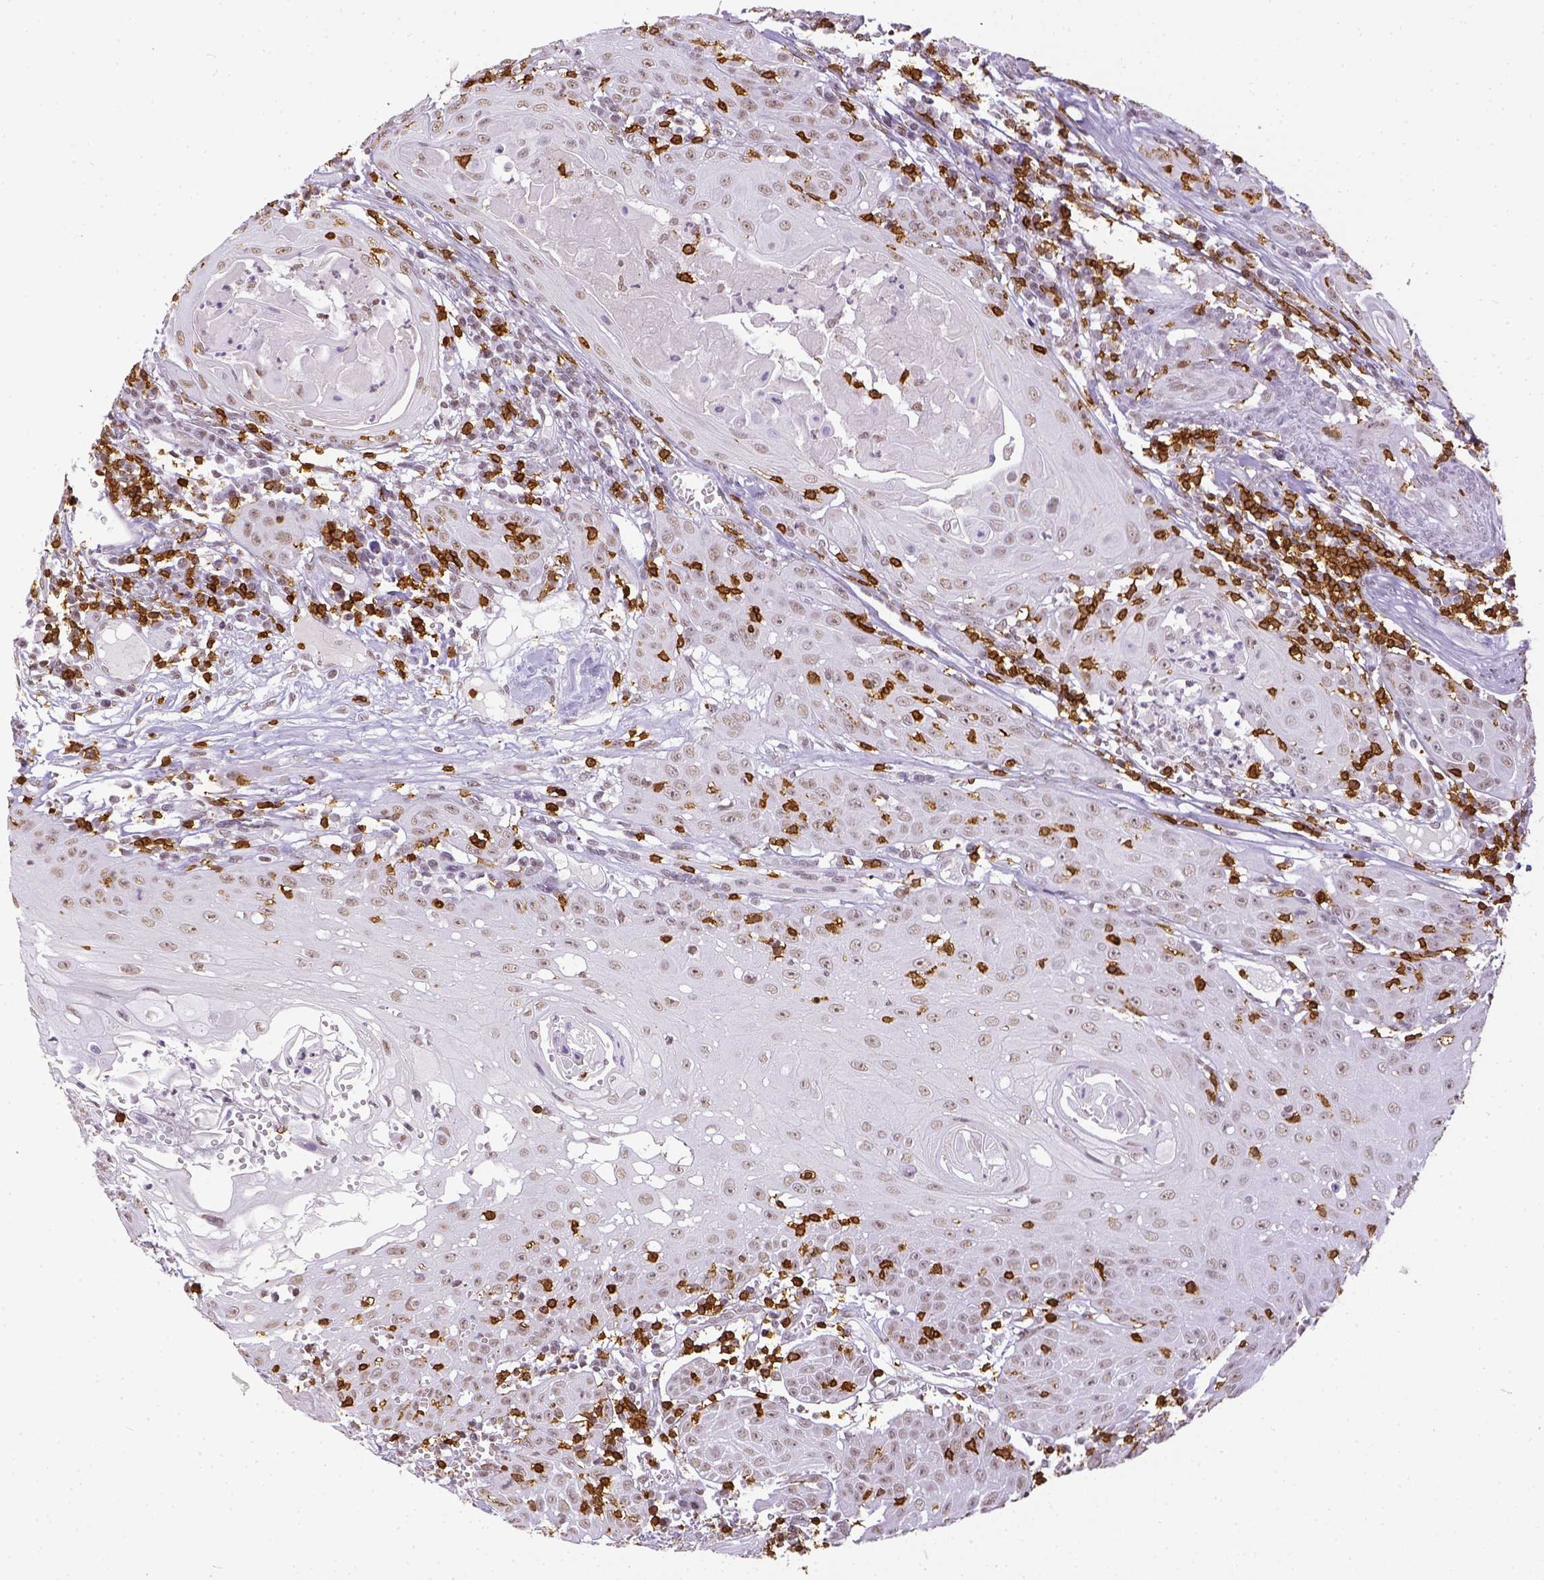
{"staining": {"intensity": "weak", "quantity": "25%-75%", "location": "nuclear"}, "tissue": "head and neck cancer", "cell_type": "Tumor cells", "image_type": "cancer", "snomed": [{"axis": "morphology", "description": "Squamous cell carcinoma, NOS"}, {"axis": "topography", "description": "Head-Neck"}], "caption": "The image reveals immunohistochemical staining of head and neck cancer (squamous cell carcinoma). There is weak nuclear positivity is identified in approximately 25%-75% of tumor cells. (DAB = brown stain, brightfield microscopy at high magnification).", "gene": "CD3E", "patient": {"sex": "female", "age": 80}}